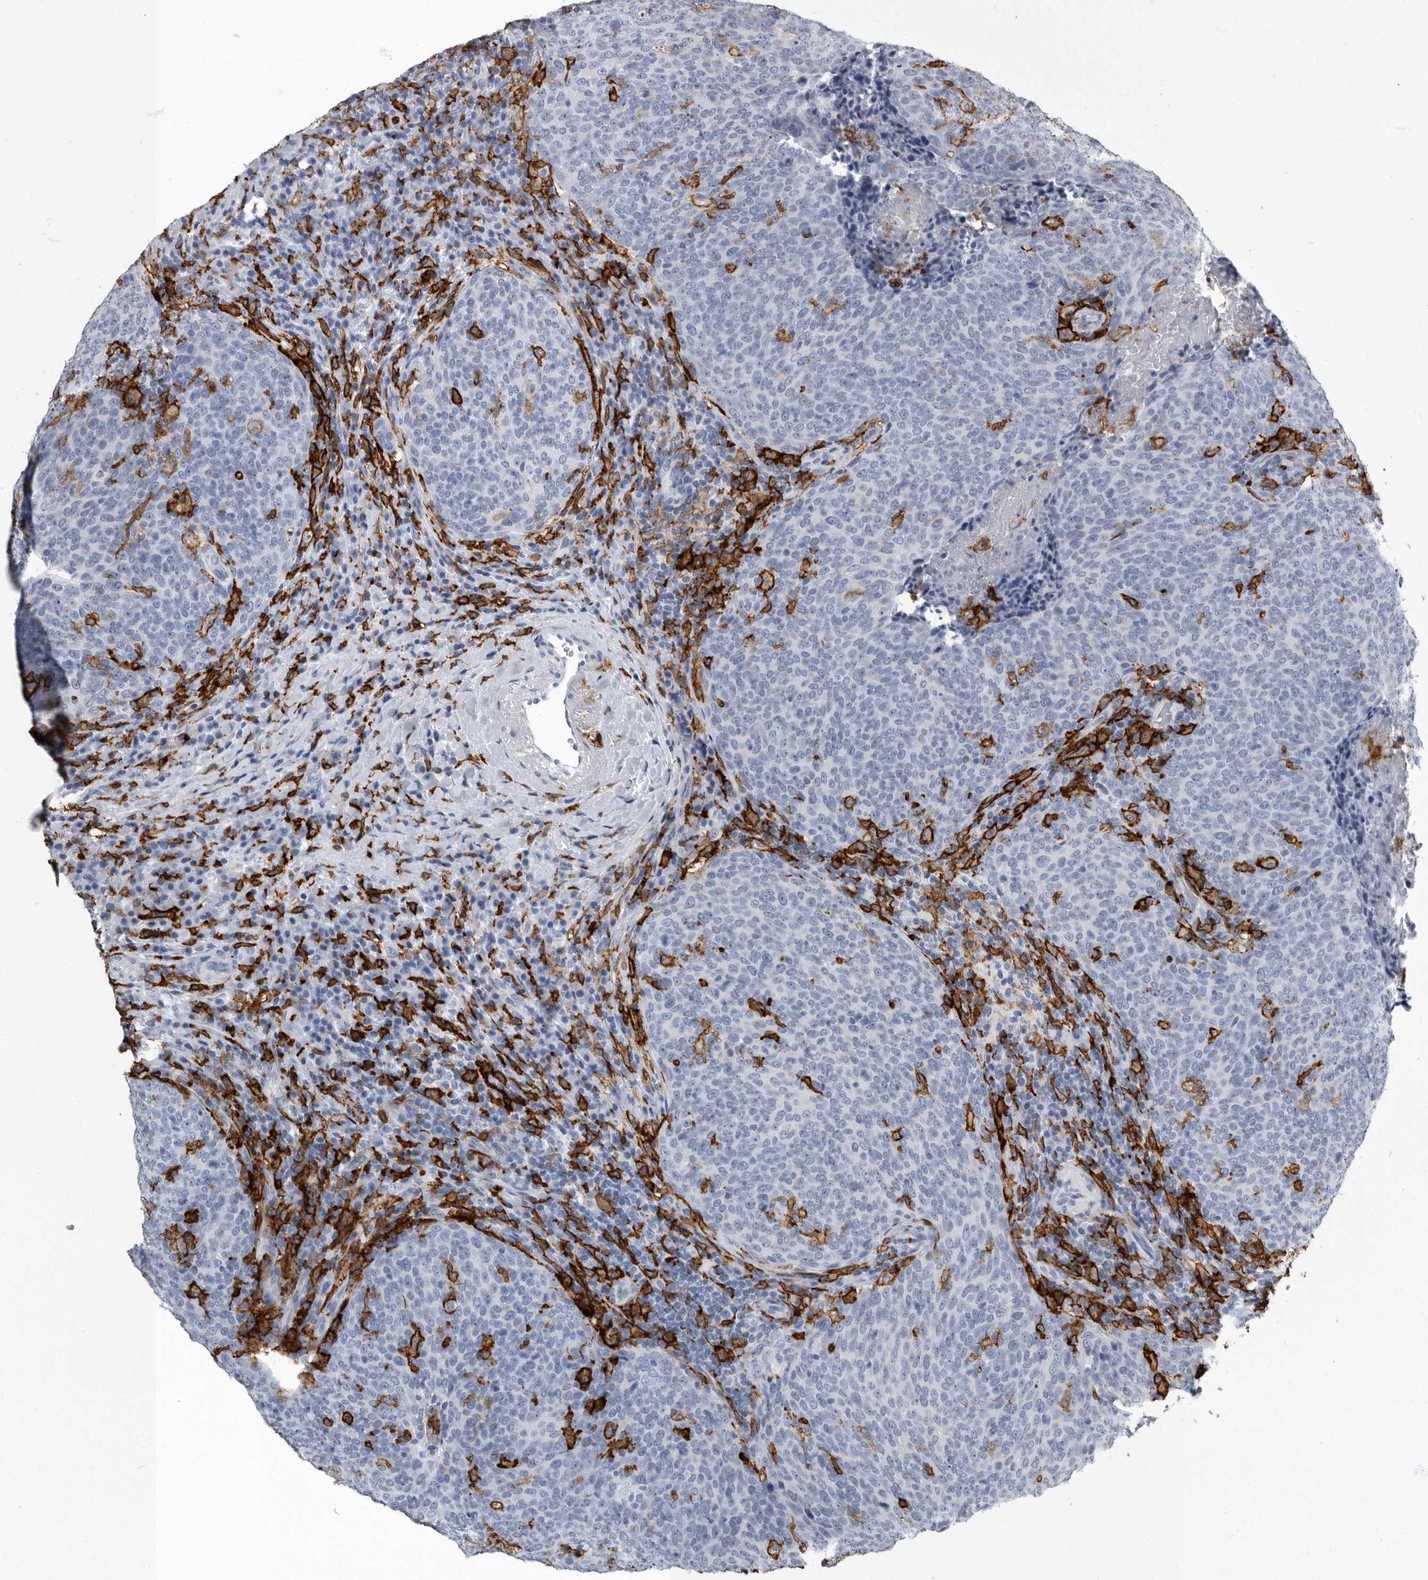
{"staining": {"intensity": "negative", "quantity": "none", "location": "none"}, "tissue": "head and neck cancer", "cell_type": "Tumor cells", "image_type": "cancer", "snomed": [{"axis": "morphology", "description": "Squamous cell carcinoma, NOS"}, {"axis": "morphology", "description": "Squamous cell carcinoma, metastatic, NOS"}, {"axis": "topography", "description": "Lymph node"}, {"axis": "topography", "description": "Head-Neck"}], "caption": "High power microscopy micrograph of an immunohistochemistry (IHC) histopathology image of head and neck cancer, revealing no significant staining in tumor cells.", "gene": "FCER1G", "patient": {"sex": "male", "age": 62}}